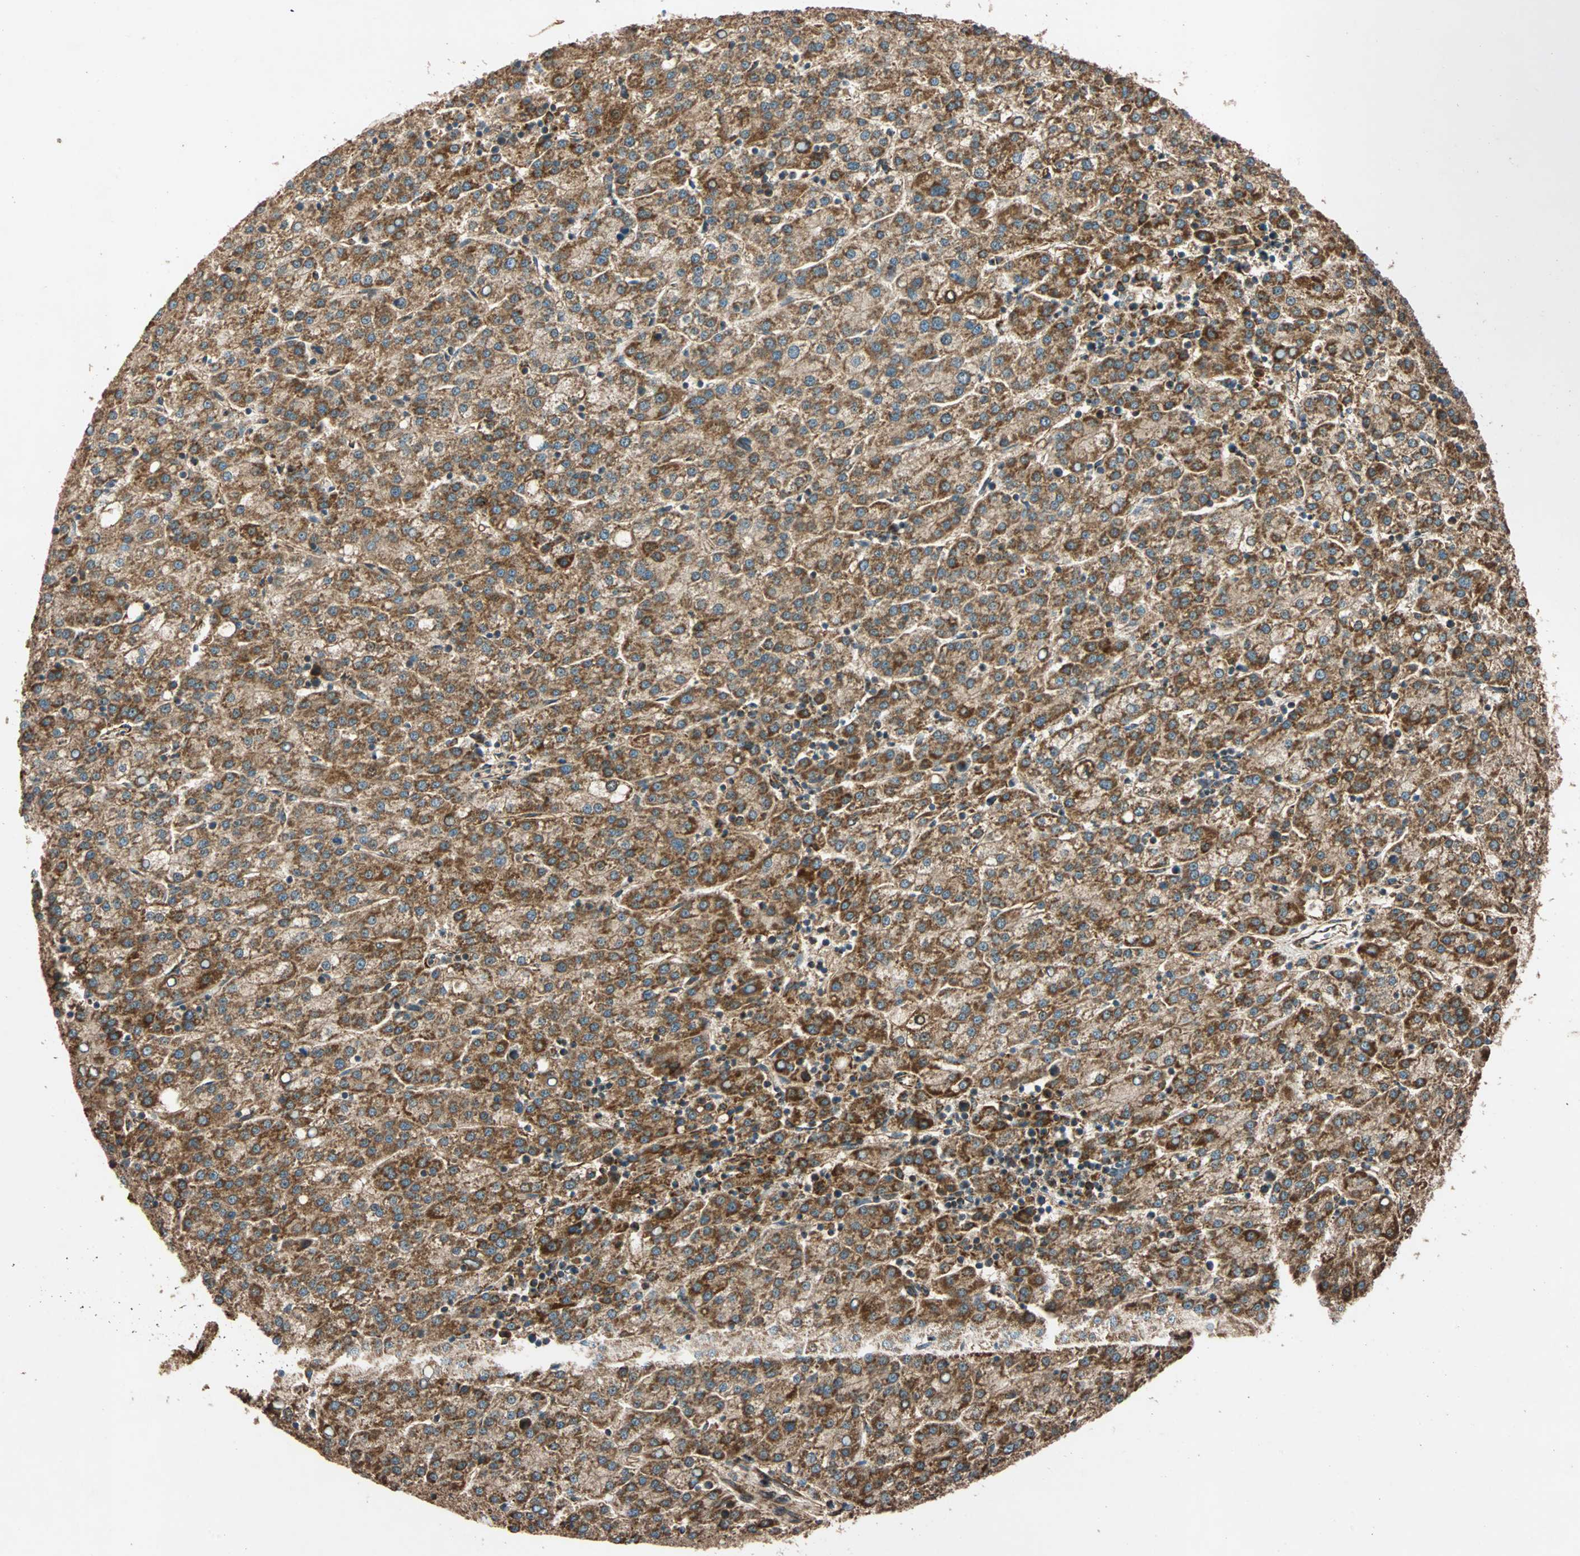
{"staining": {"intensity": "strong", "quantity": ">75%", "location": "cytoplasmic/membranous"}, "tissue": "liver cancer", "cell_type": "Tumor cells", "image_type": "cancer", "snomed": [{"axis": "morphology", "description": "Carcinoma, Hepatocellular, NOS"}, {"axis": "topography", "description": "Liver"}], "caption": "Immunohistochemistry histopathology image of neoplastic tissue: hepatocellular carcinoma (liver) stained using IHC shows high levels of strong protein expression localized specifically in the cytoplasmic/membranous of tumor cells, appearing as a cytoplasmic/membranous brown color.", "gene": "MAPK1", "patient": {"sex": "female", "age": 58}}